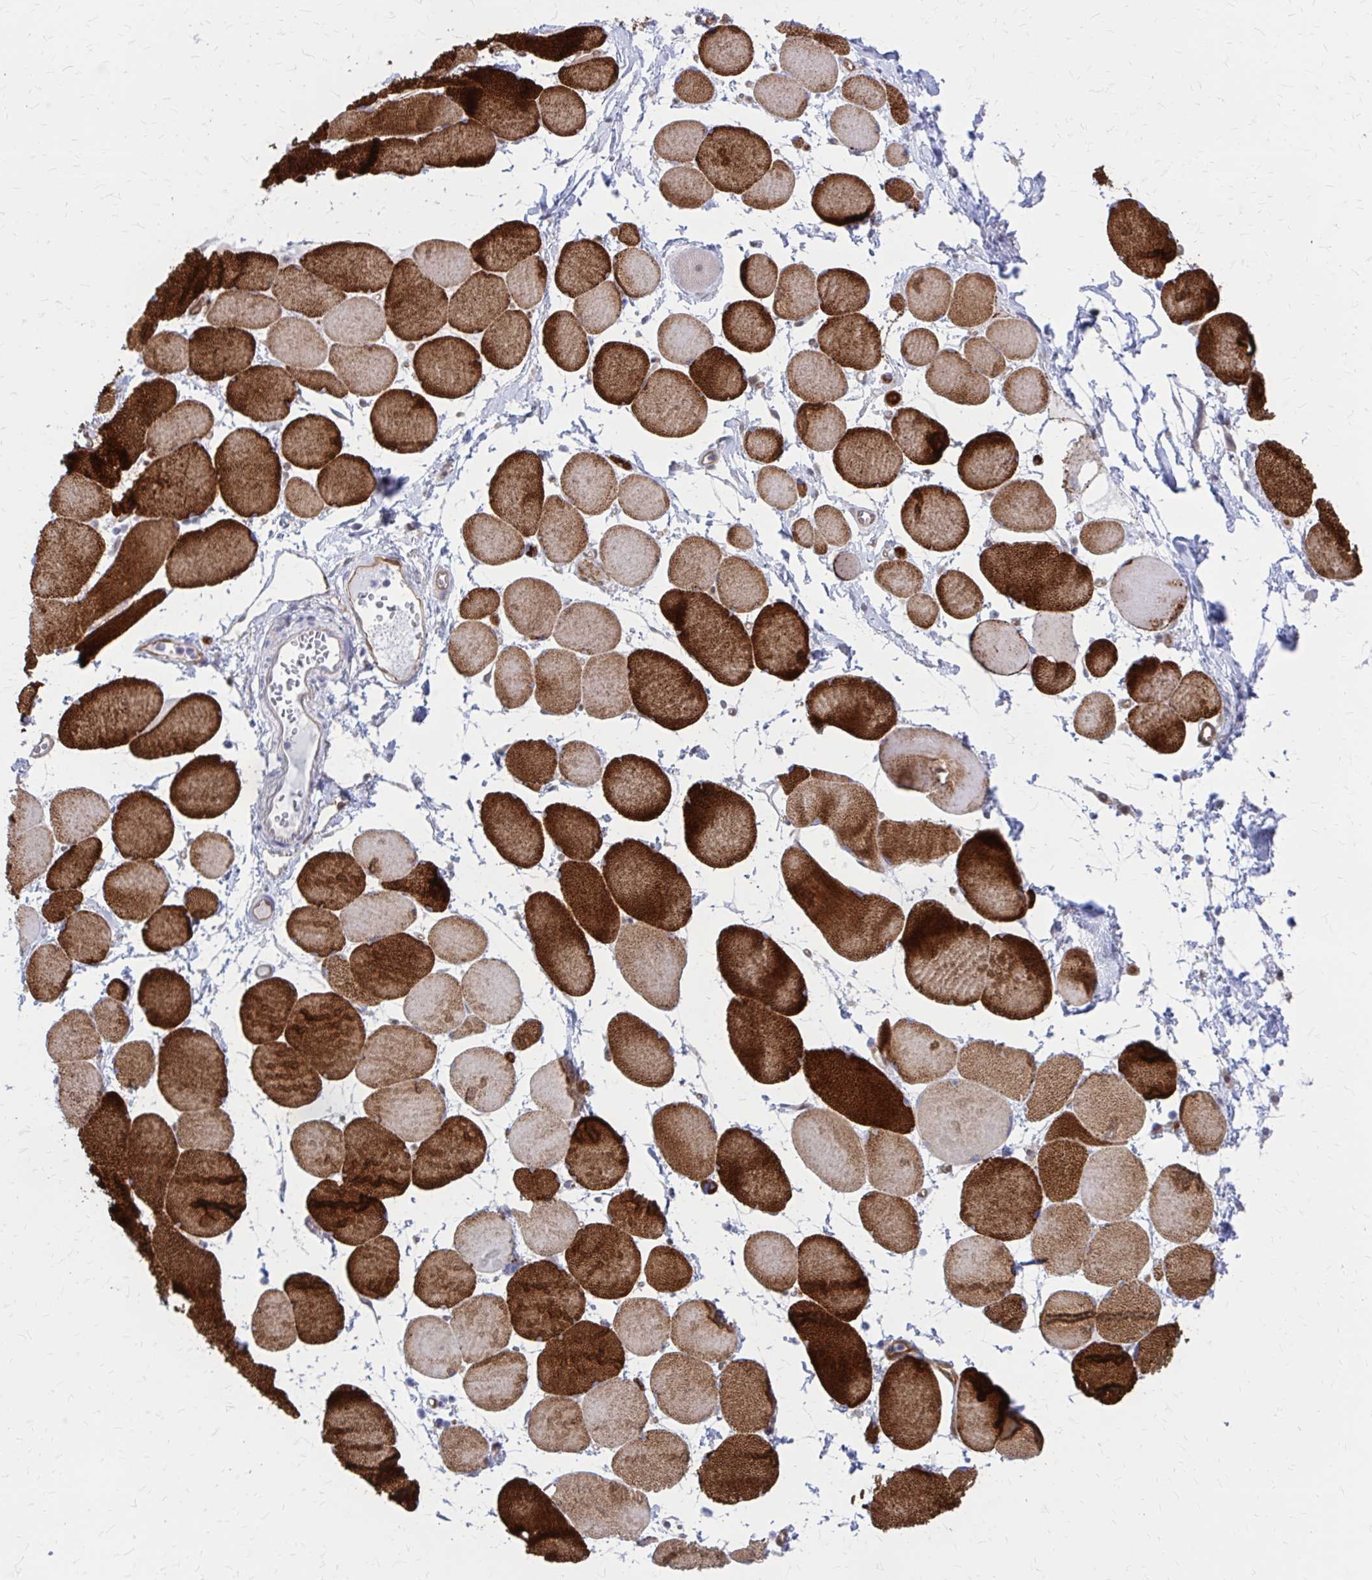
{"staining": {"intensity": "strong", "quantity": "25%-75%", "location": "cytoplasmic/membranous"}, "tissue": "skeletal muscle", "cell_type": "Myocytes", "image_type": "normal", "snomed": [{"axis": "morphology", "description": "Normal tissue, NOS"}, {"axis": "topography", "description": "Skeletal muscle"}], "caption": "Immunohistochemical staining of normal human skeletal muscle reveals high levels of strong cytoplasmic/membranous positivity in about 25%-75% of myocytes.", "gene": "CLIC2", "patient": {"sex": "female", "age": 75}}